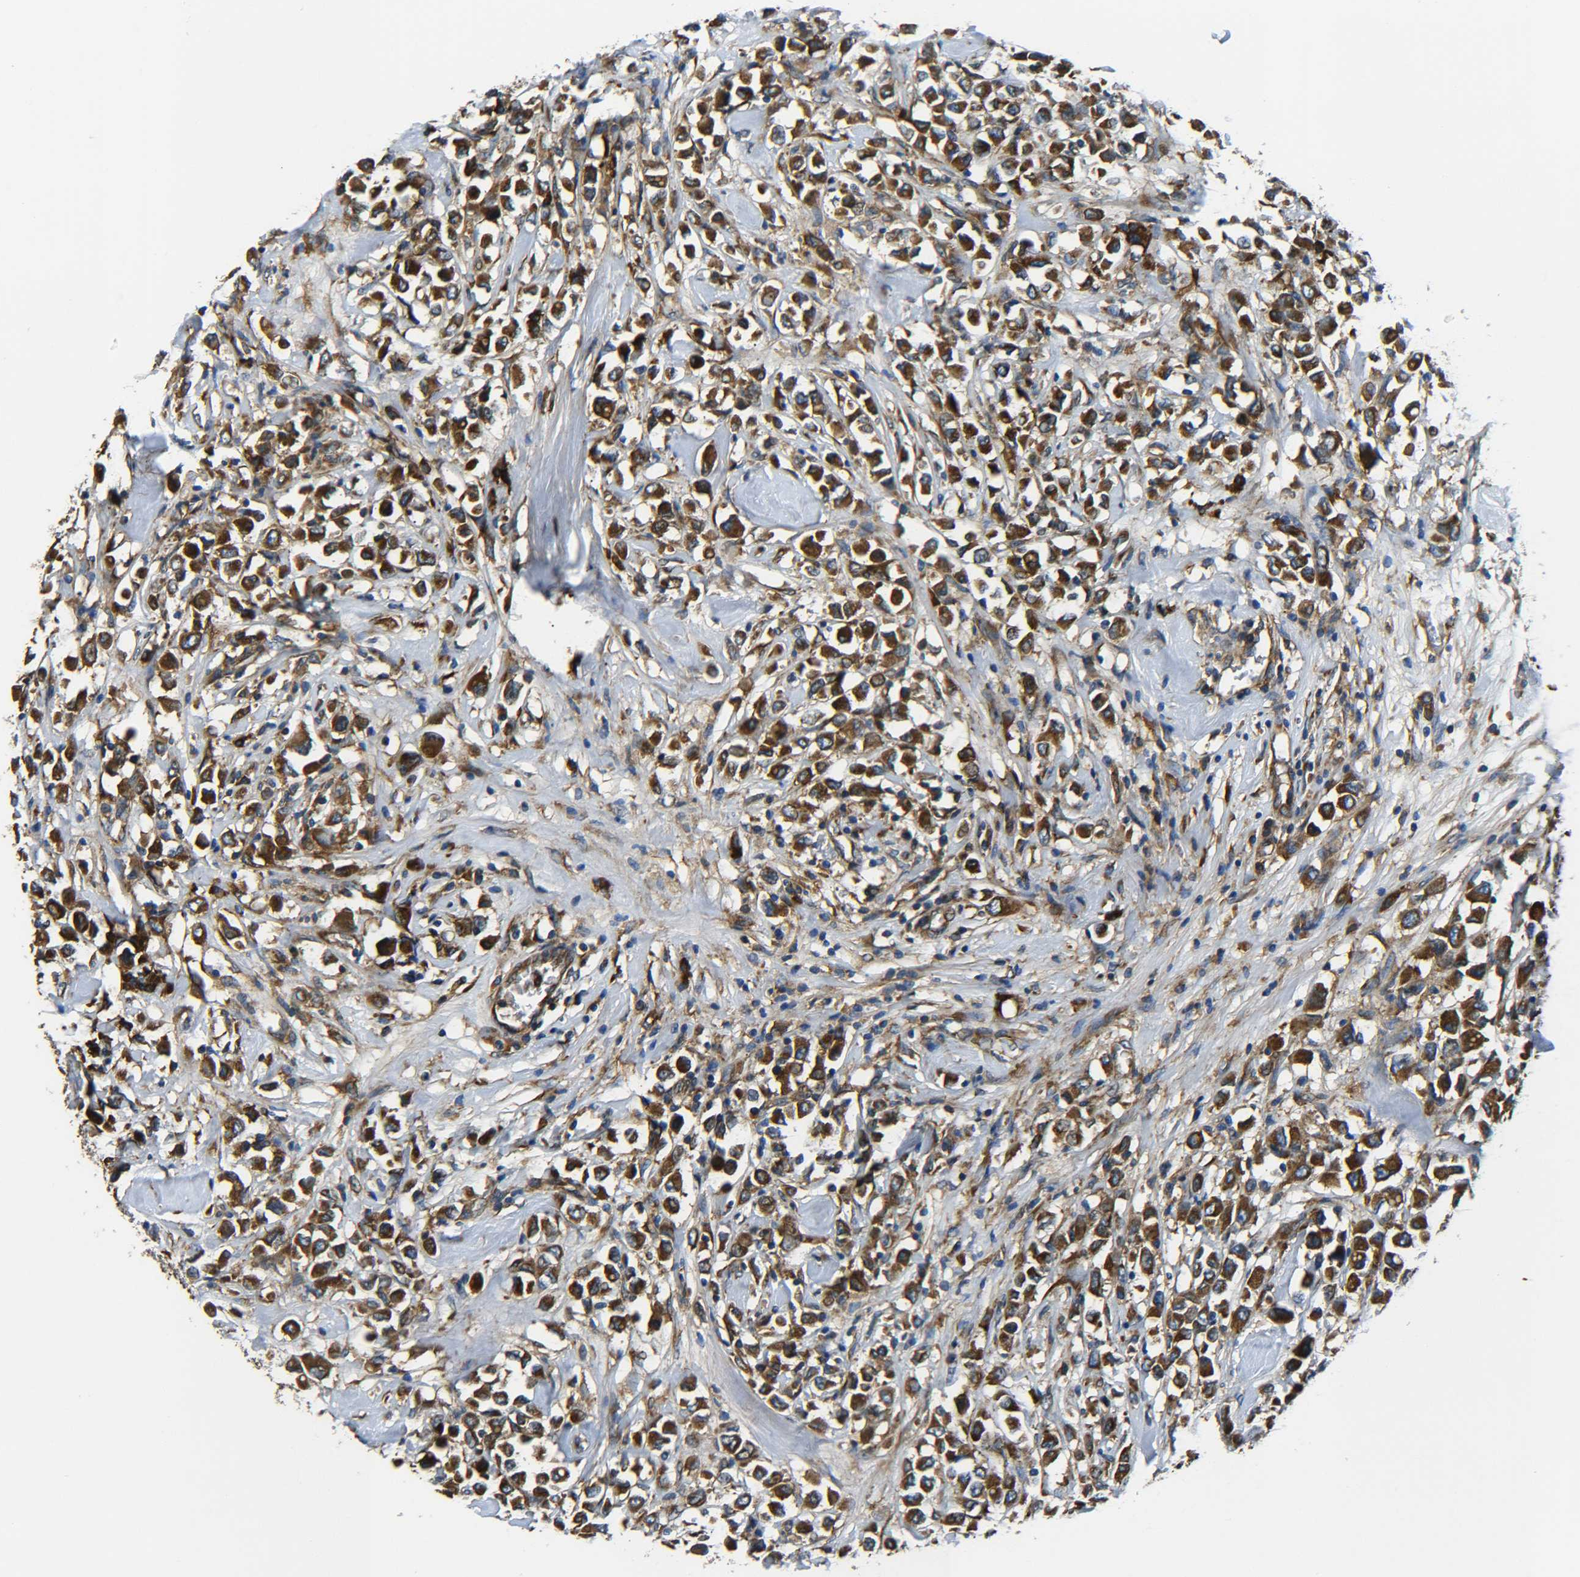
{"staining": {"intensity": "strong", "quantity": ">75%", "location": "cytoplasmic/membranous"}, "tissue": "breast cancer", "cell_type": "Tumor cells", "image_type": "cancer", "snomed": [{"axis": "morphology", "description": "Duct carcinoma"}, {"axis": "topography", "description": "Breast"}], "caption": "About >75% of tumor cells in human breast cancer demonstrate strong cytoplasmic/membranous protein staining as visualized by brown immunohistochemical staining.", "gene": "PREB", "patient": {"sex": "female", "age": 61}}